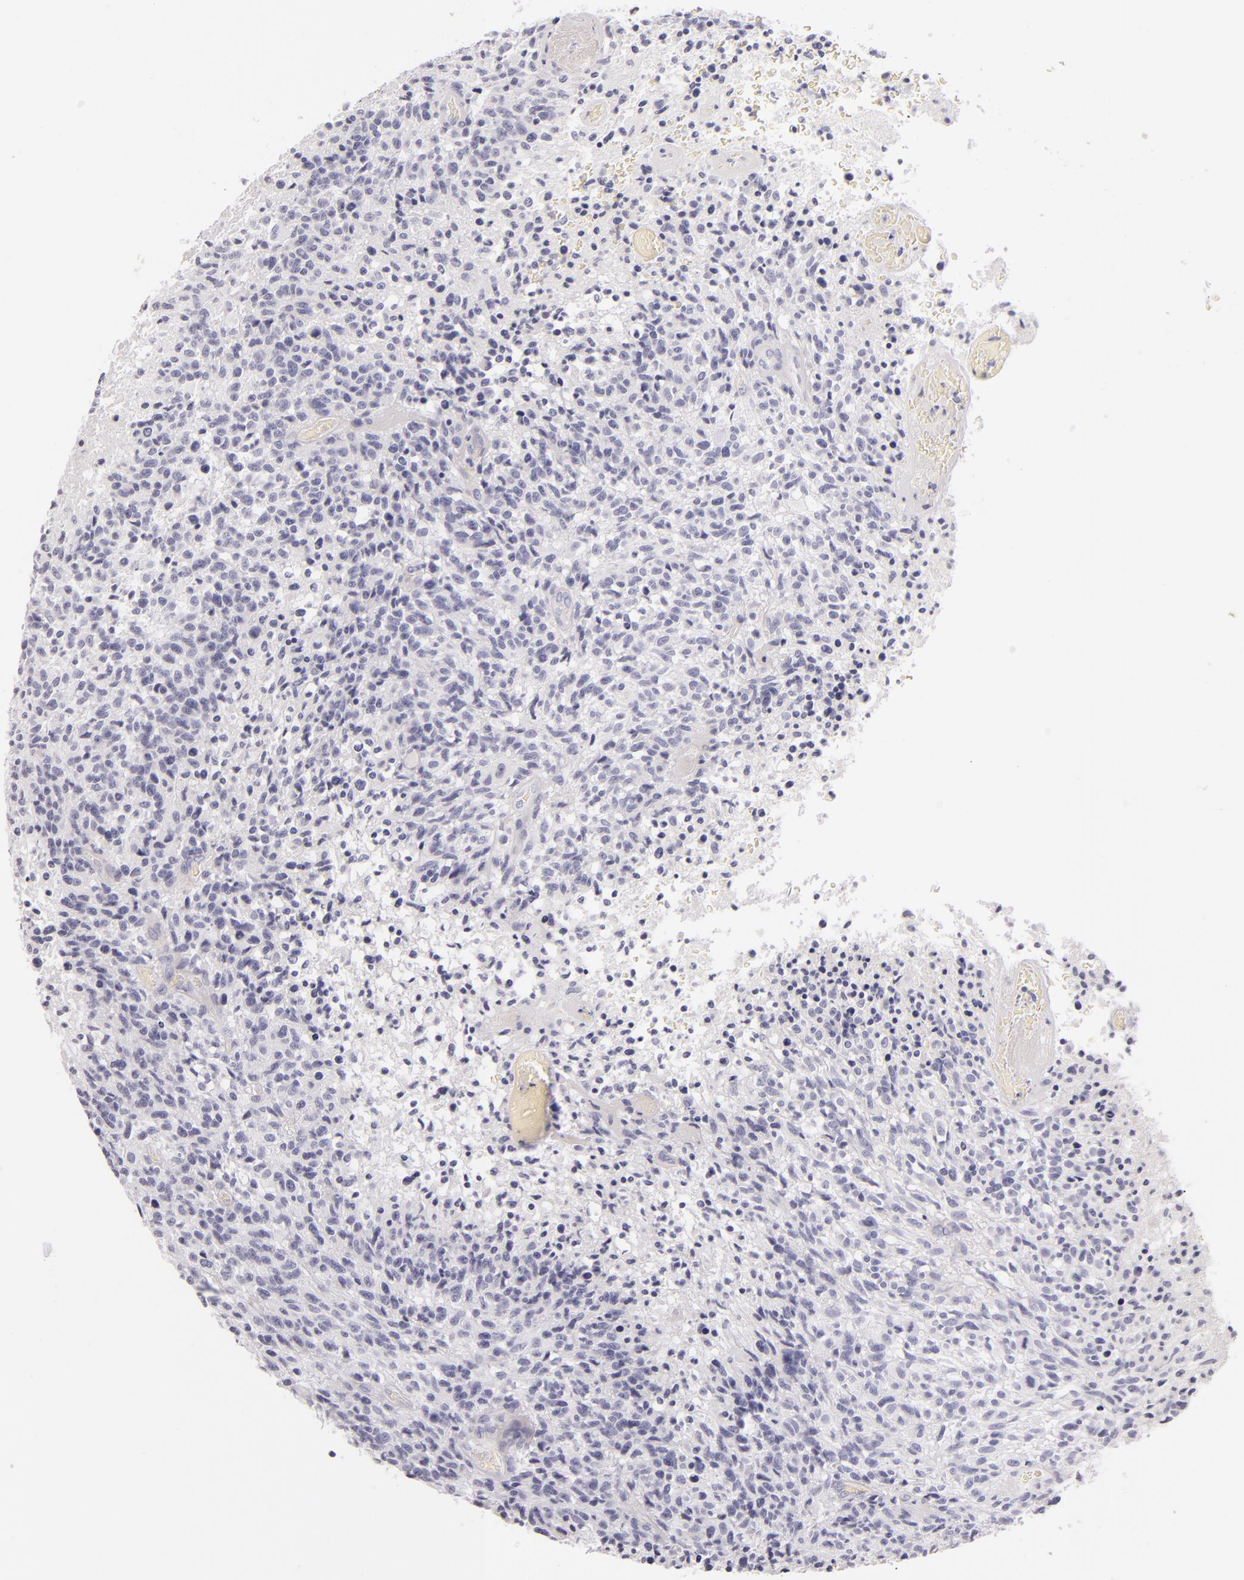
{"staining": {"intensity": "negative", "quantity": "none", "location": "none"}, "tissue": "glioma", "cell_type": "Tumor cells", "image_type": "cancer", "snomed": [{"axis": "morphology", "description": "Glioma, malignant, High grade"}, {"axis": "topography", "description": "Brain"}], "caption": "Tumor cells are negative for brown protein staining in glioma.", "gene": "FABP1", "patient": {"sex": "male", "age": 36}}